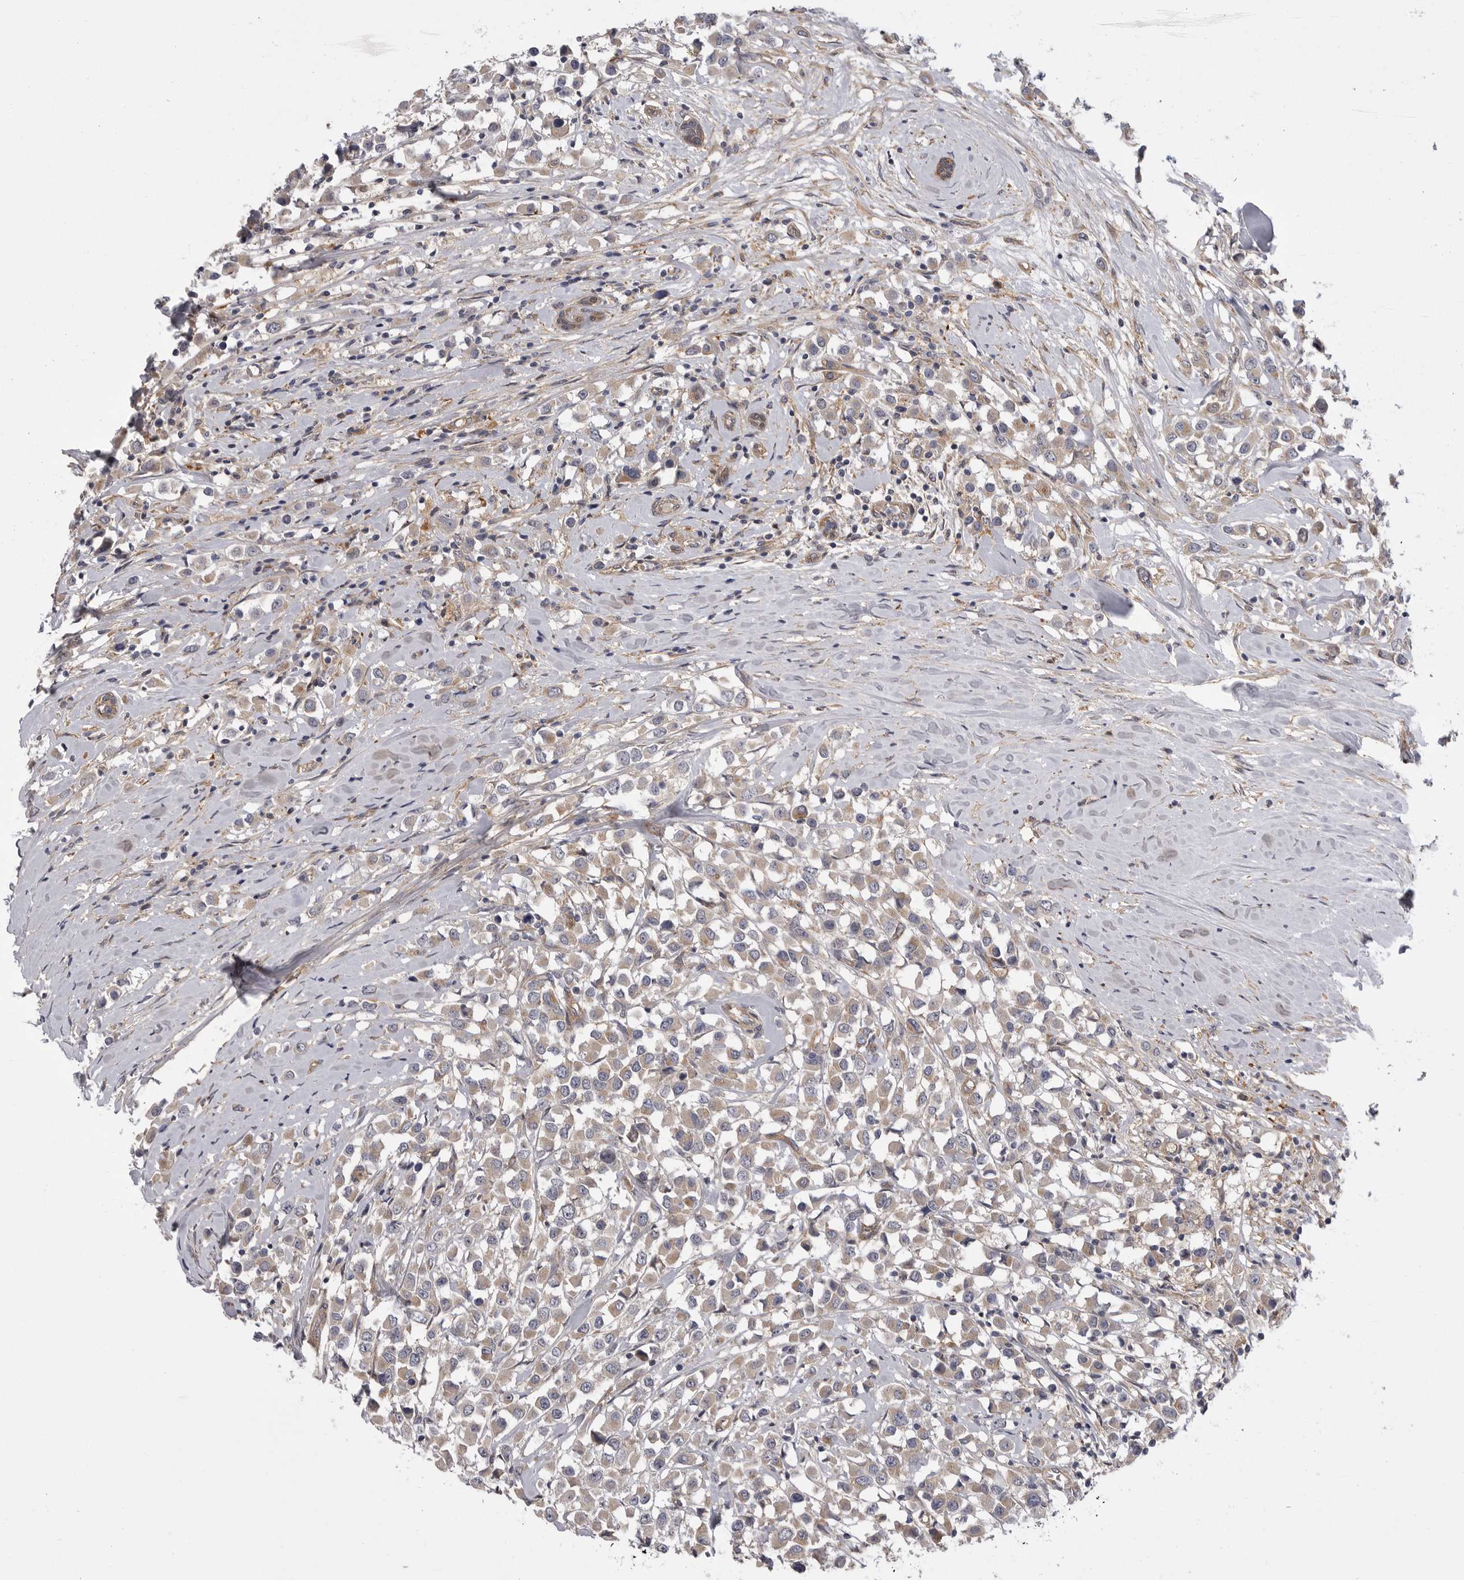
{"staining": {"intensity": "weak", "quantity": ">75%", "location": "cytoplasmic/membranous"}, "tissue": "breast cancer", "cell_type": "Tumor cells", "image_type": "cancer", "snomed": [{"axis": "morphology", "description": "Duct carcinoma"}, {"axis": "topography", "description": "Breast"}], "caption": "An image of breast cancer (infiltrating ductal carcinoma) stained for a protein shows weak cytoplasmic/membranous brown staining in tumor cells.", "gene": "OSBPL9", "patient": {"sex": "female", "age": 61}}